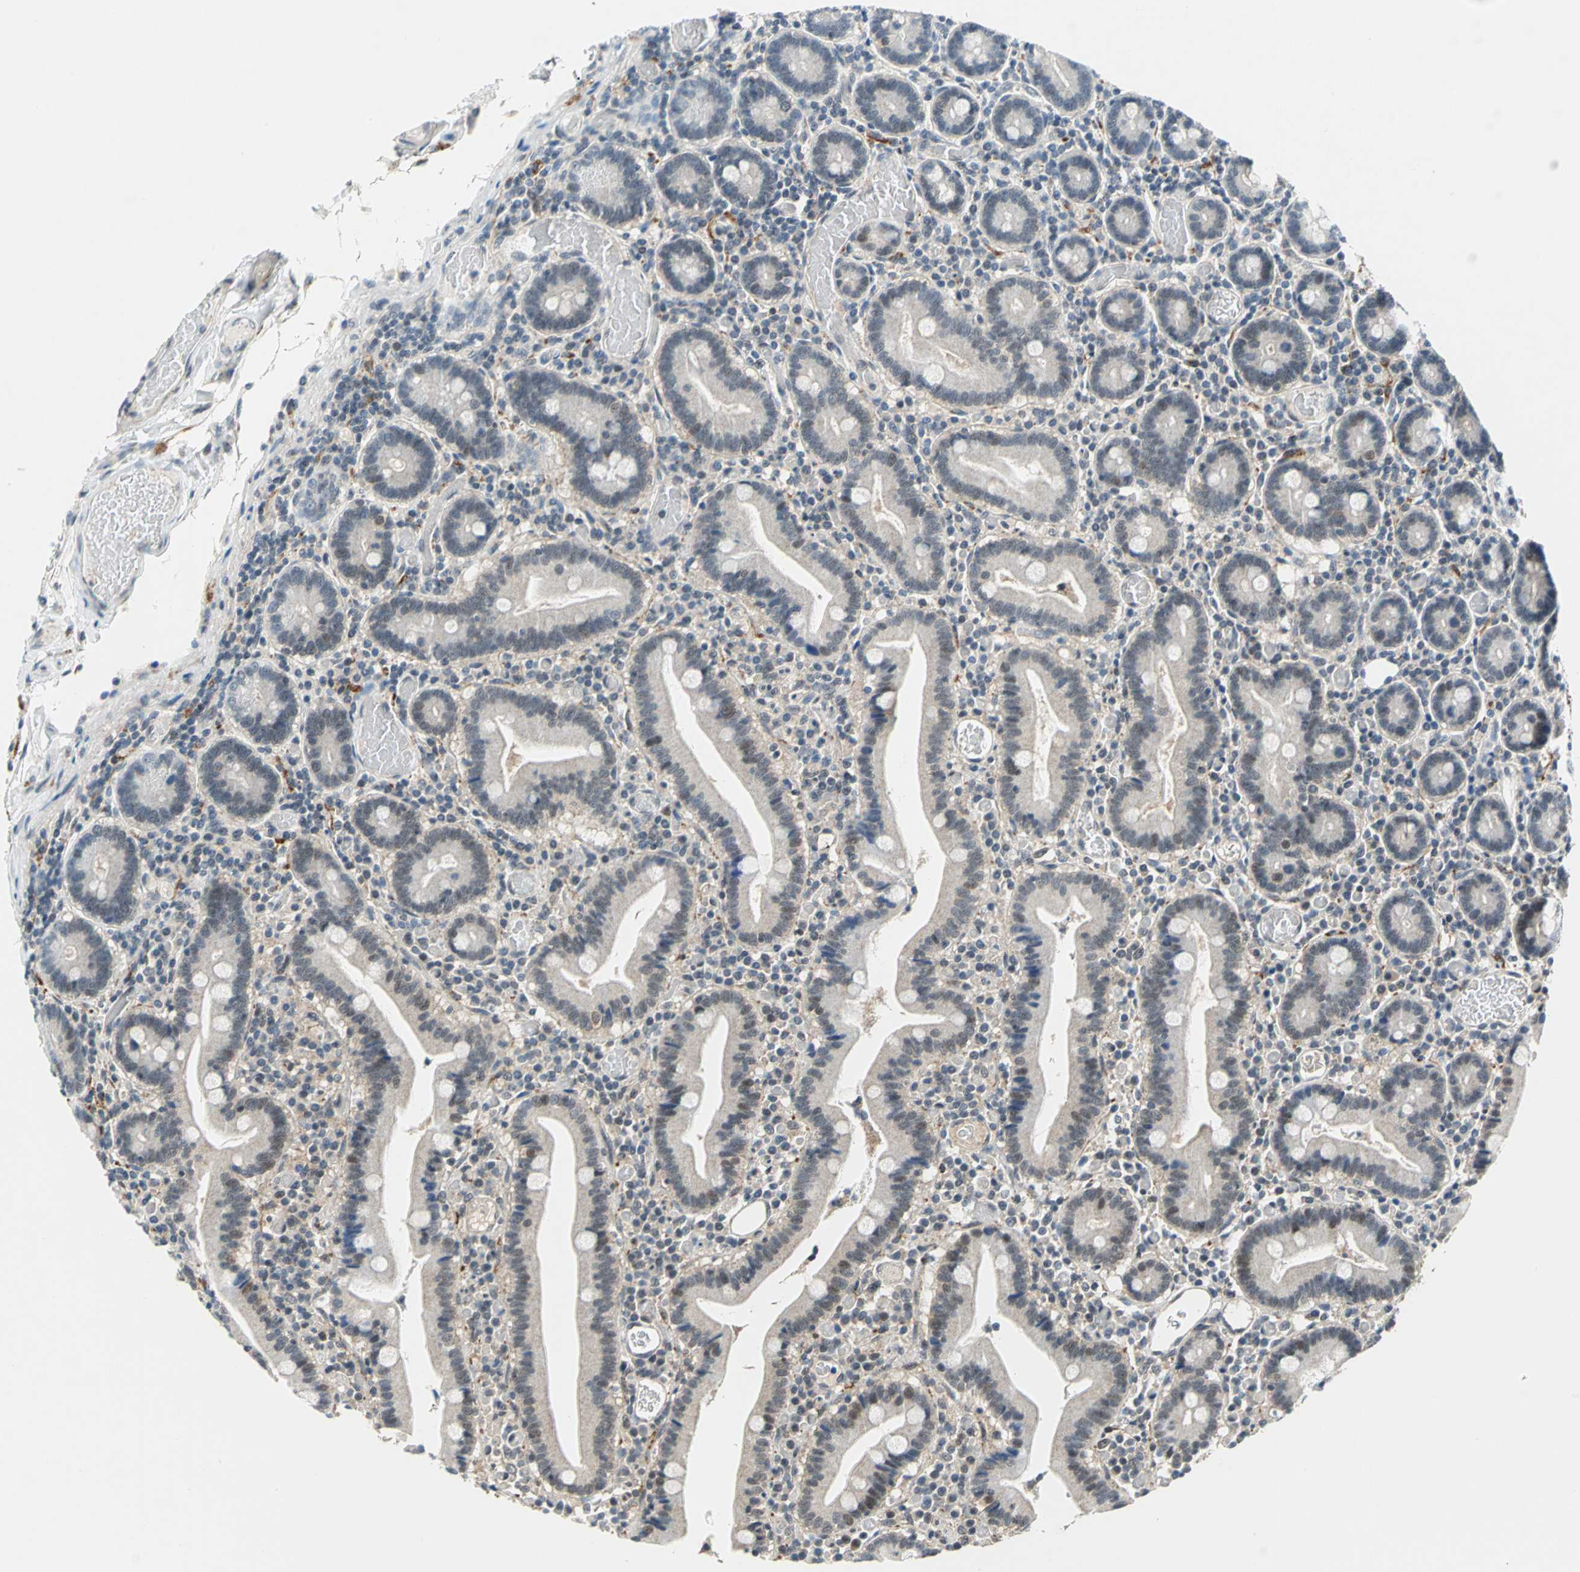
{"staining": {"intensity": "weak", "quantity": "<25%", "location": "nuclear"}, "tissue": "duodenum", "cell_type": "Glandular cells", "image_type": "normal", "snomed": [{"axis": "morphology", "description": "Normal tissue, NOS"}, {"axis": "topography", "description": "Duodenum"}], "caption": "A micrograph of duodenum stained for a protein displays no brown staining in glandular cells. (Brightfield microscopy of DAB (3,3'-diaminobenzidine) immunohistochemistry at high magnification).", "gene": "PIN1", "patient": {"sex": "female", "age": 53}}